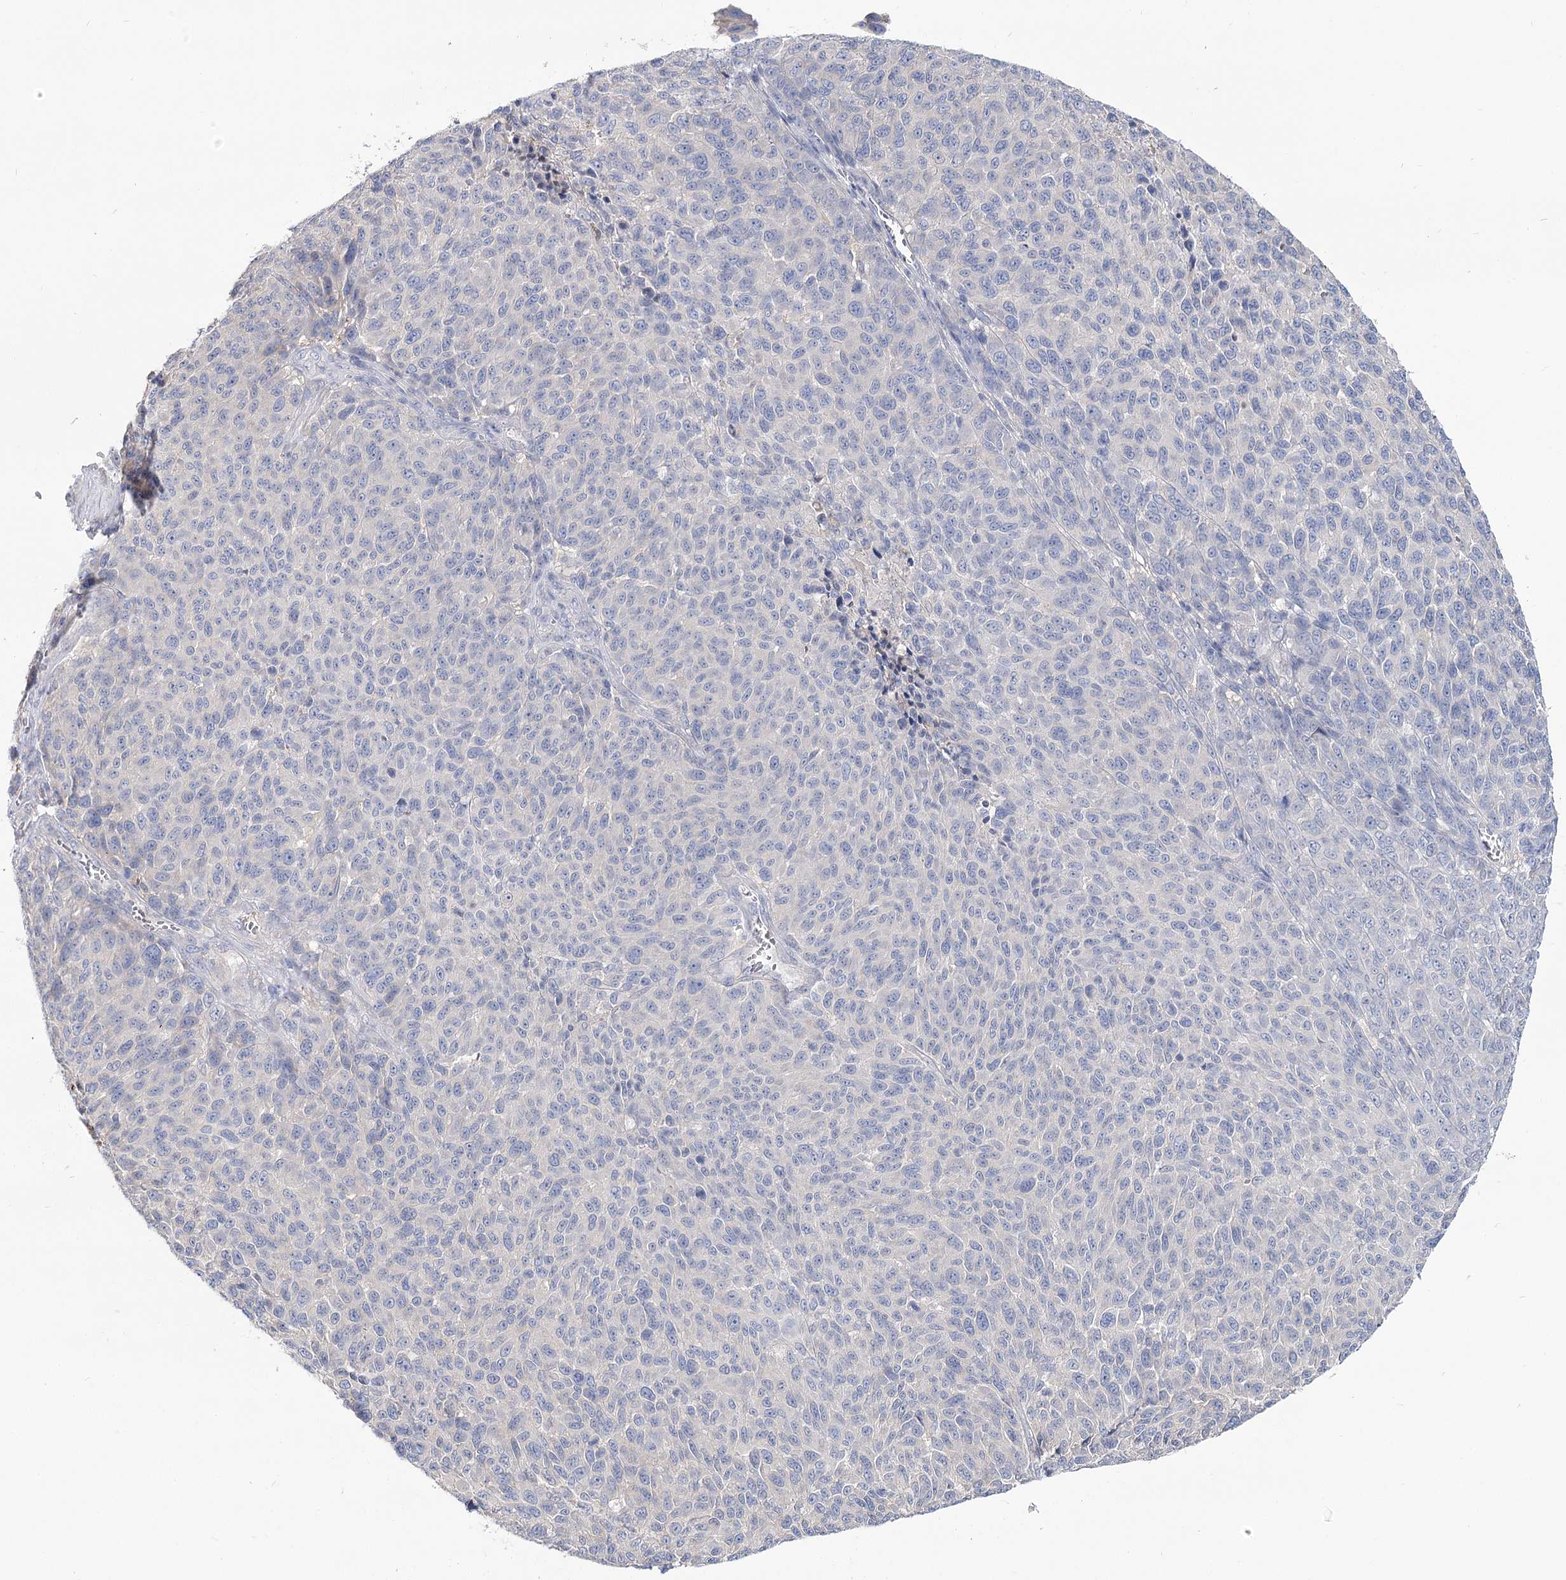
{"staining": {"intensity": "negative", "quantity": "none", "location": "none"}, "tissue": "melanoma", "cell_type": "Tumor cells", "image_type": "cancer", "snomed": [{"axis": "morphology", "description": "Malignant melanoma, NOS"}, {"axis": "topography", "description": "Skin"}], "caption": "A histopathology image of human melanoma is negative for staining in tumor cells.", "gene": "UGP2", "patient": {"sex": "male", "age": 49}}